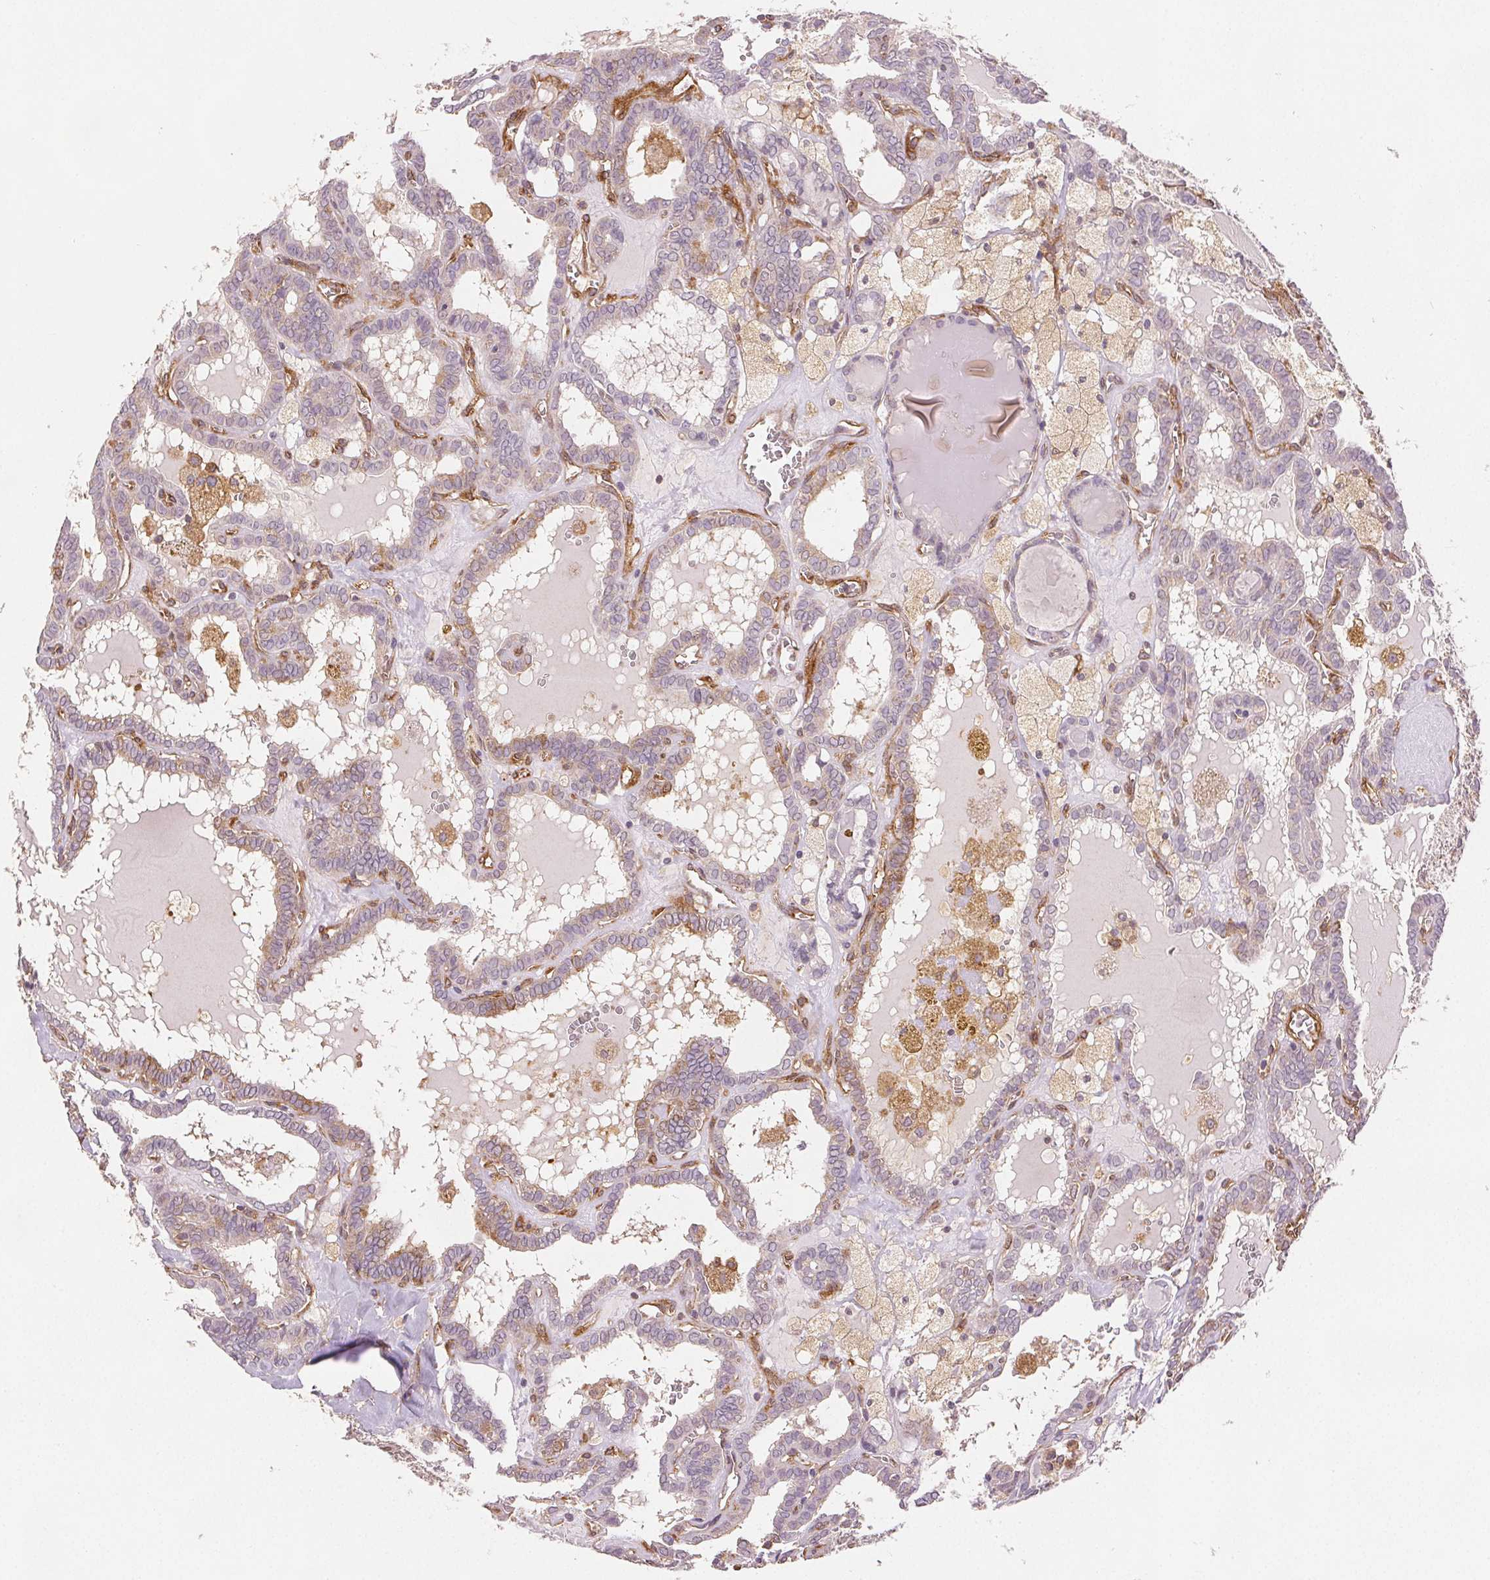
{"staining": {"intensity": "negative", "quantity": "none", "location": "none"}, "tissue": "thyroid cancer", "cell_type": "Tumor cells", "image_type": "cancer", "snomed": [{"axis": "morphology", "description": "Papillary adenocarcinoma, NOS"}, {"axis": "topography", "description": "Thyroid gland"}], "caption": "Protein analysis of thyroid papillary adenocarcinoma exhibits no significant positivity in tumor cells.", "gene": "DIAPH2", "patient": {"sex": "female", "age": 39}}